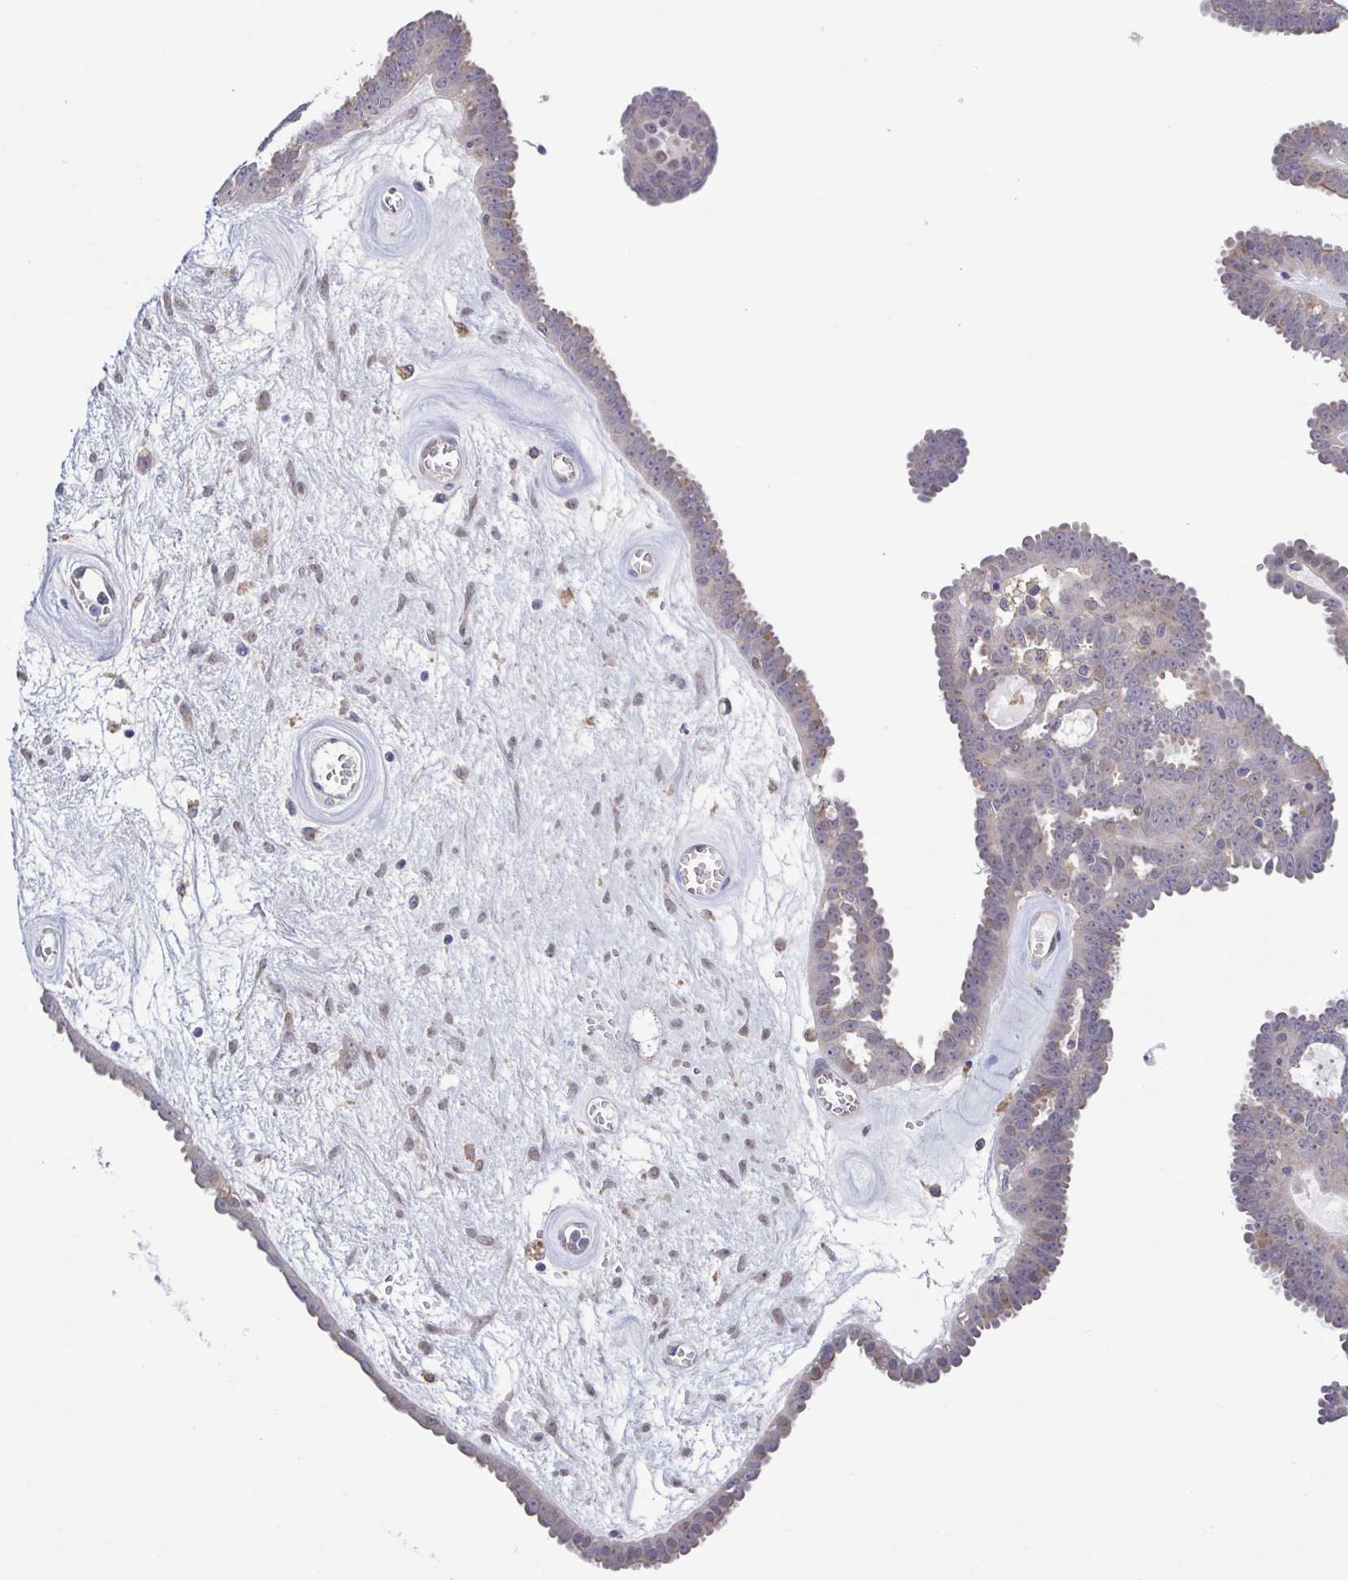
{"staining": {"intensity": "negative", "quantity": "none", "location": "none"}, "tissue": "ovarian cancer", "cell_type": "Tumor cells", "image_type": "cancer", "snomed": [{"axis": "morphology", "description": "Cystadenocarcinoma, serous, NOS"}, {"axis": "topography", "description": "Ovary"}], "caption": "There is no significant positivity in tumor cells of ovarian cancer.", "gene": "UBE2Q1", "patient": {"sex": "female", "age": 71}}